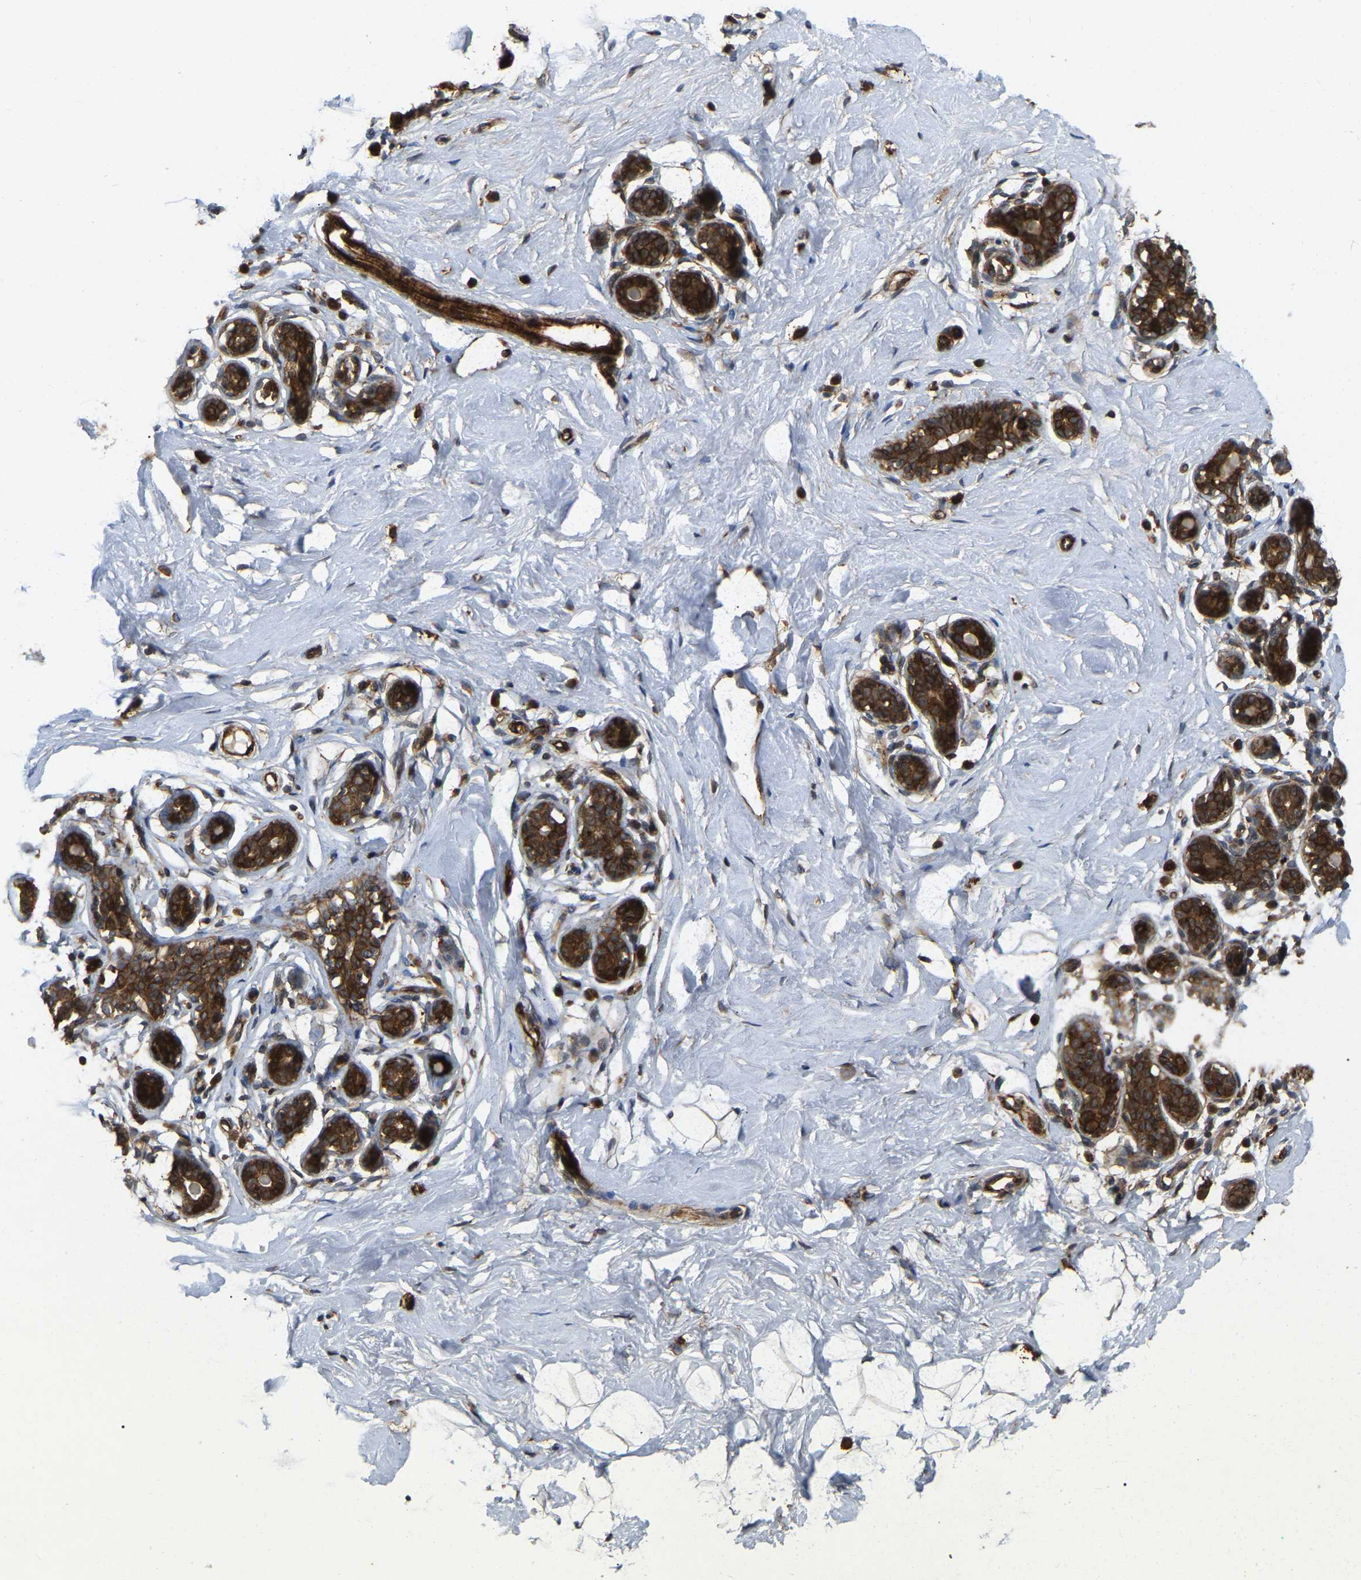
{"staining": {"intensity": "moderate", "quantity": ">75%", "location": "cytoplasmic/membranous"}, "tissue": "breast", "cell_type": "Adipocytes", "image_type": "normal", "snomed": [{"axis": "morphology", "description": "Normal tissue, NOS"}, {"axis": "topography", "description": "Breast"}], "caption": "Adipocytes show medium levels of moderate cytoplasmic/membranous expression in approximately >75% of cells in benign human breast. The protein is shown in brown color, while the nuclei are stained blue.", "gene": "KIAA1549", "patient": {"sex": "female", "age": 23}}